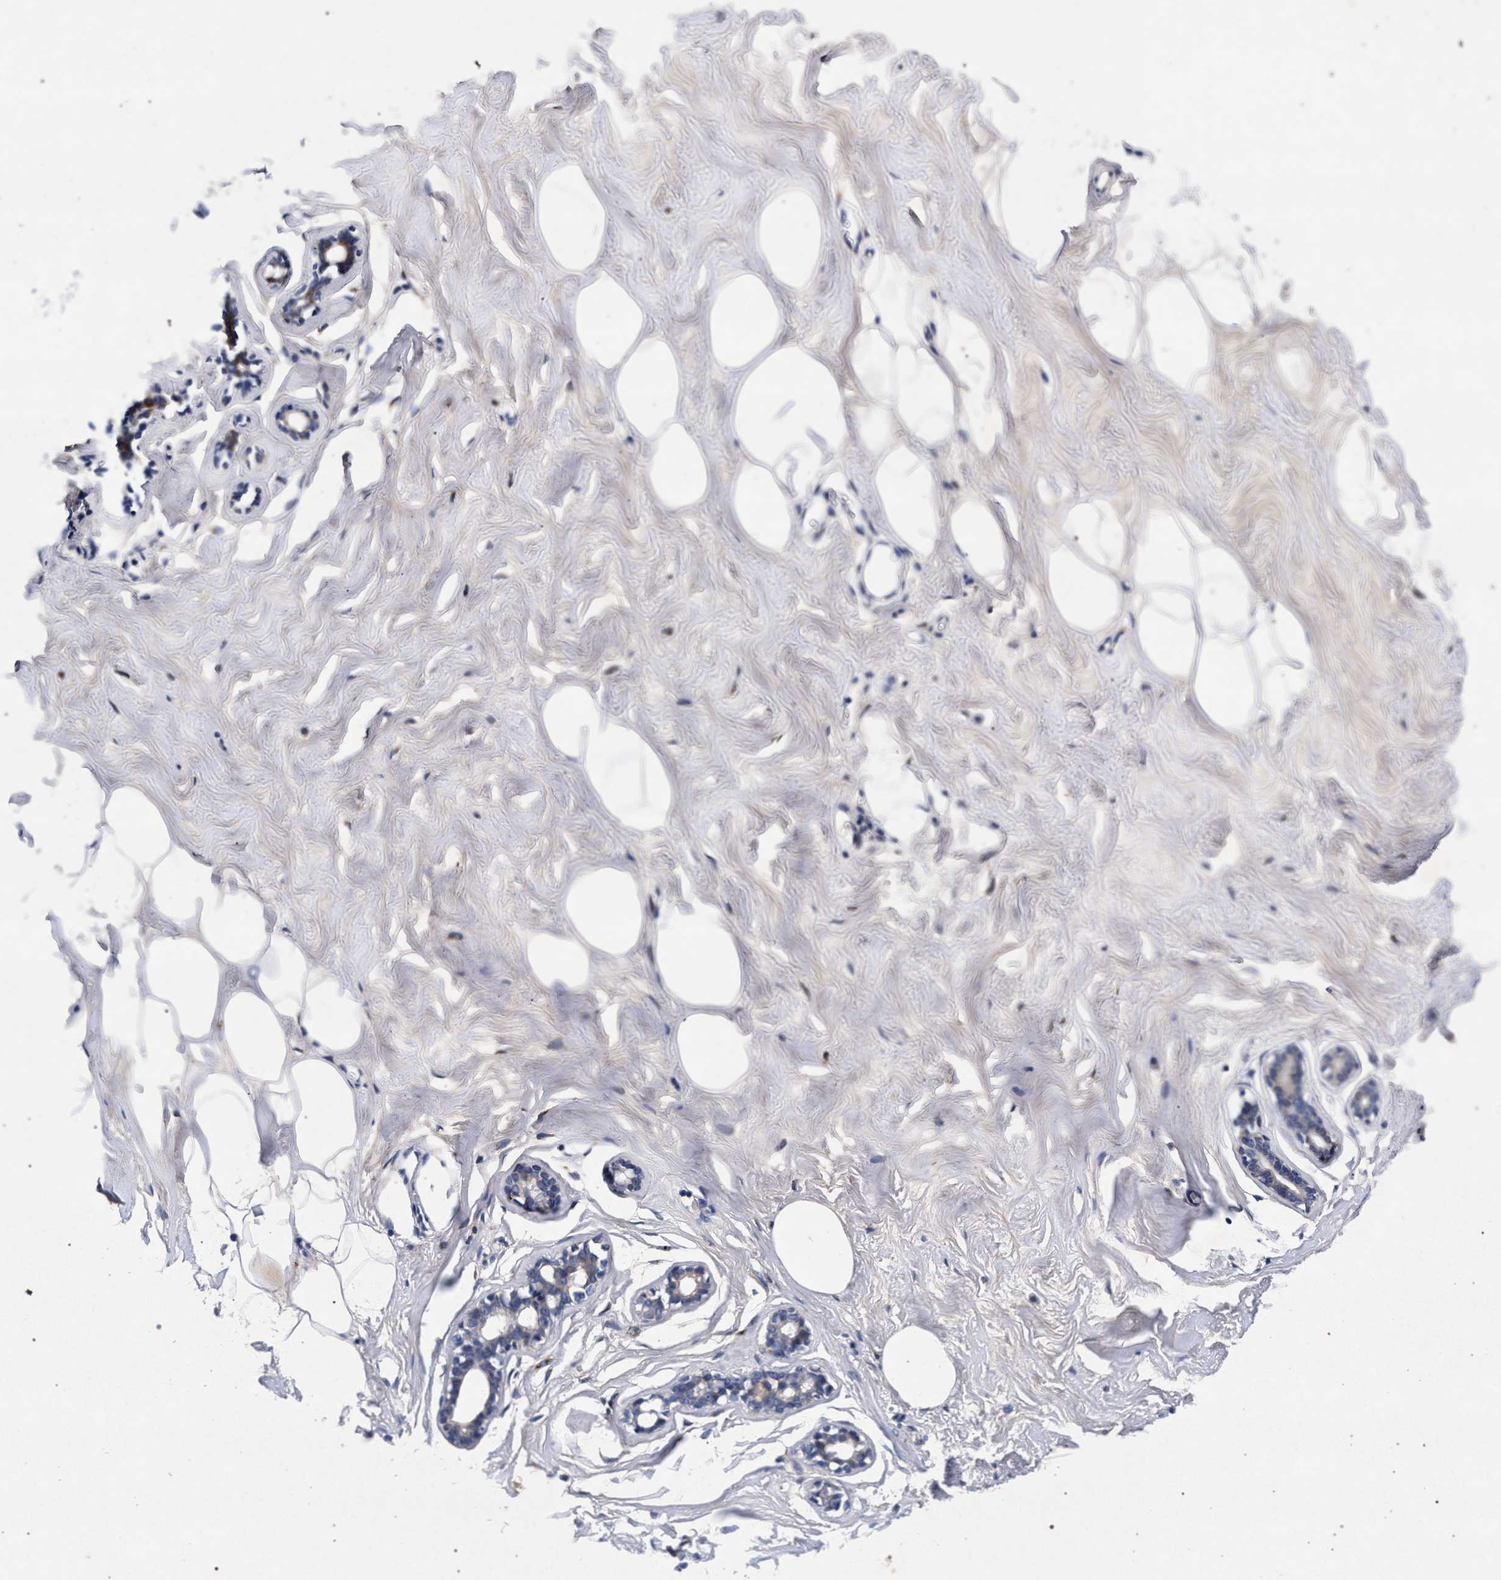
{"staining": {"intensity": "weak", "quantity": "25%-75%", "location": "cytoplasmic/membranous"}, "tissue": "adipose tissue", "cell_type": "Adipocytes", "image_type": "normal", "snomed": [{"axis": "morphology", "description": "Normal tissue, NOS"}, {"axis": "morphology", "description": "Fibrosis, NOS"}, {"axis": "topography", "description": "Breast"}, {"axis": "topography", "description": "Adipose tissue"}], "caption": "IHC histopathology image of unremarkable adipose tissue: adipose tissue stained using immunohistochemistry (IHC) demonstrates low levels of weak protein expression localized specifically in the cytoplasmic/membranous of adipocytes, appearing as a cytoplasmic/membranous brown color.", "gene": "NEK7", "patient": {"sex": "female", "age": 39}}